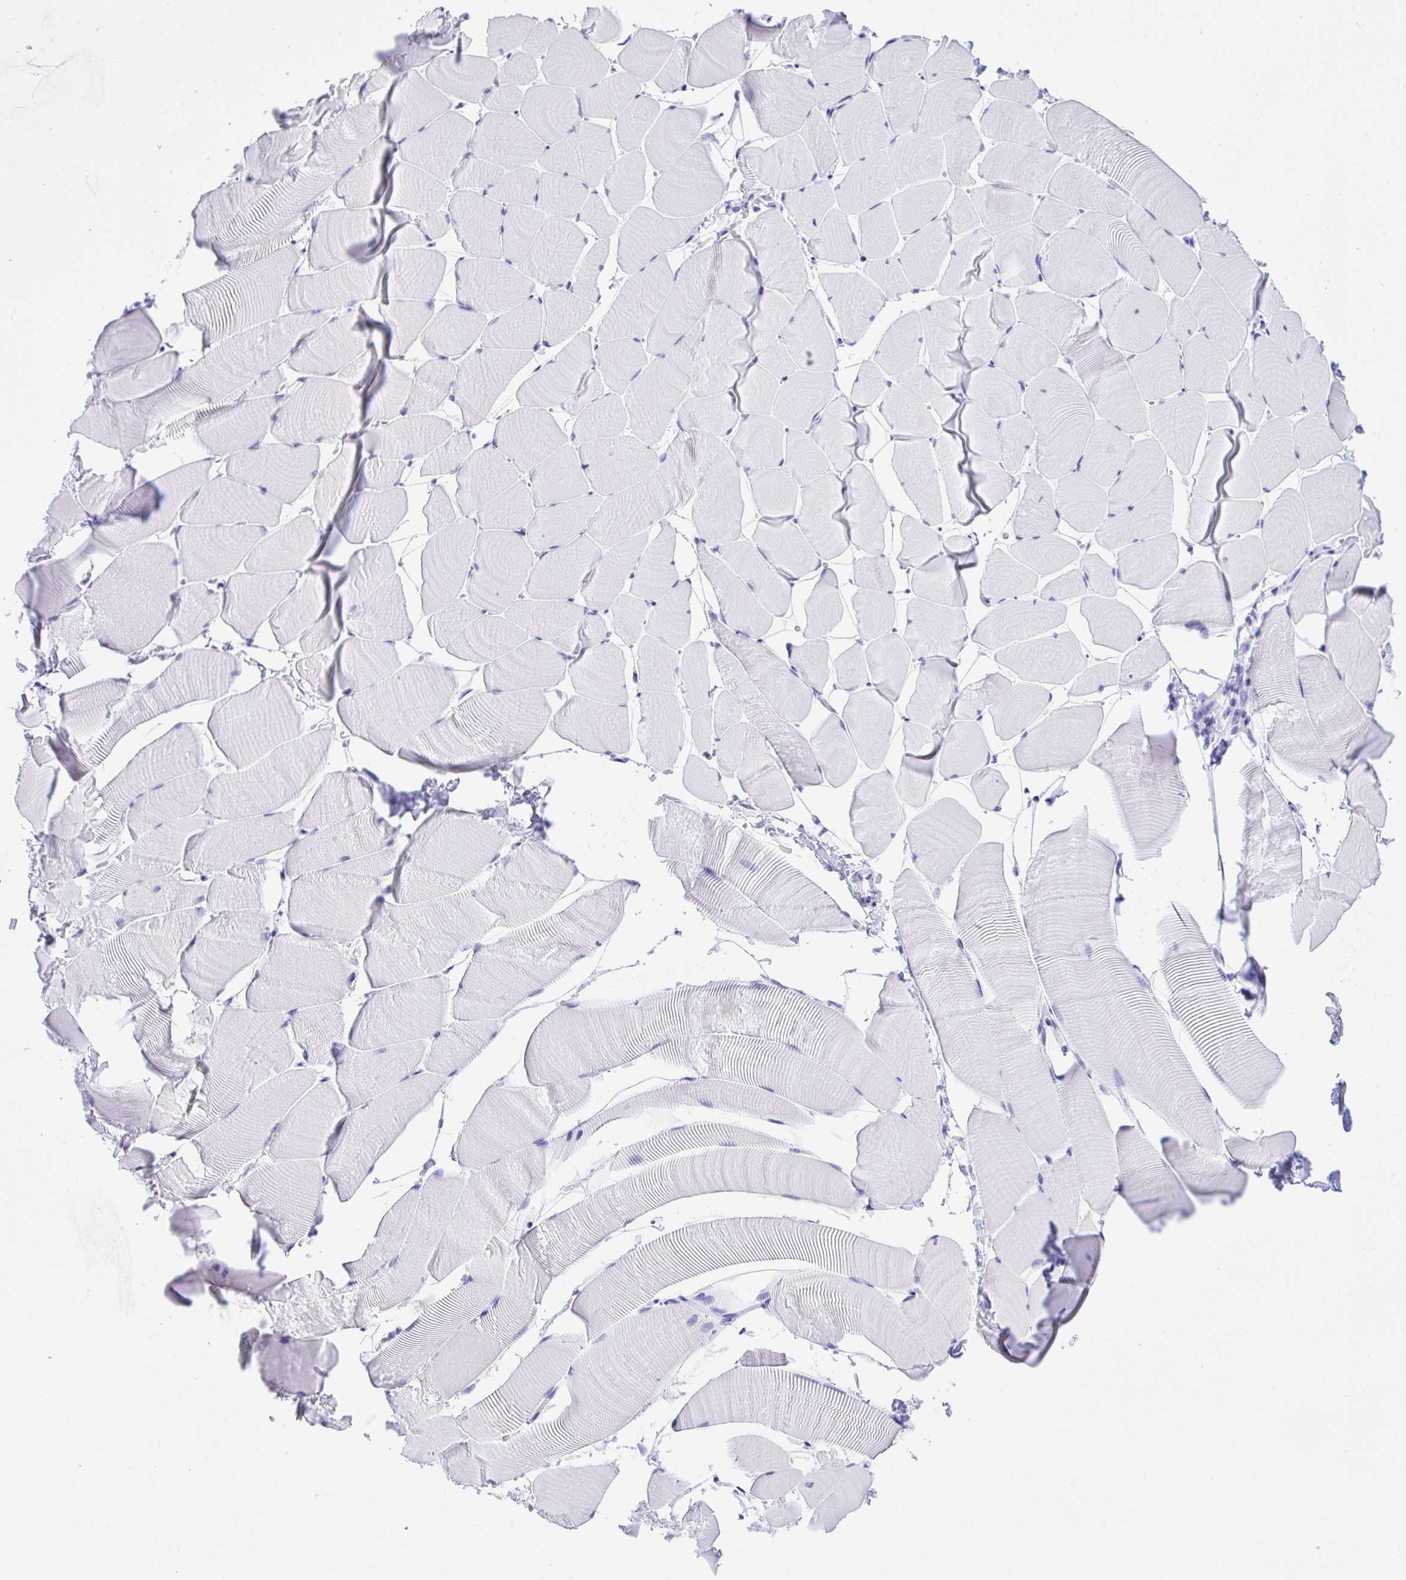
{"staining": {"intensity": "weak", "quantity": "<25%", "location": "cytoplasmic/membranous"}, "tissue": "skeletal muscle", "cell_type": "Myocytes", "image_type": "normal", "snomed": [{"axis": "morphology", "description": "Normal tissue, NOS"}, {"axis": "topography", "description": "Skeletal muscle"}], "caption": "Immunohistochemical staining of benign human skeletal muscle displays no significant positivity in myocytes.", "gene": "TLN2", "patient": {"sex": "male", "age": 25}}